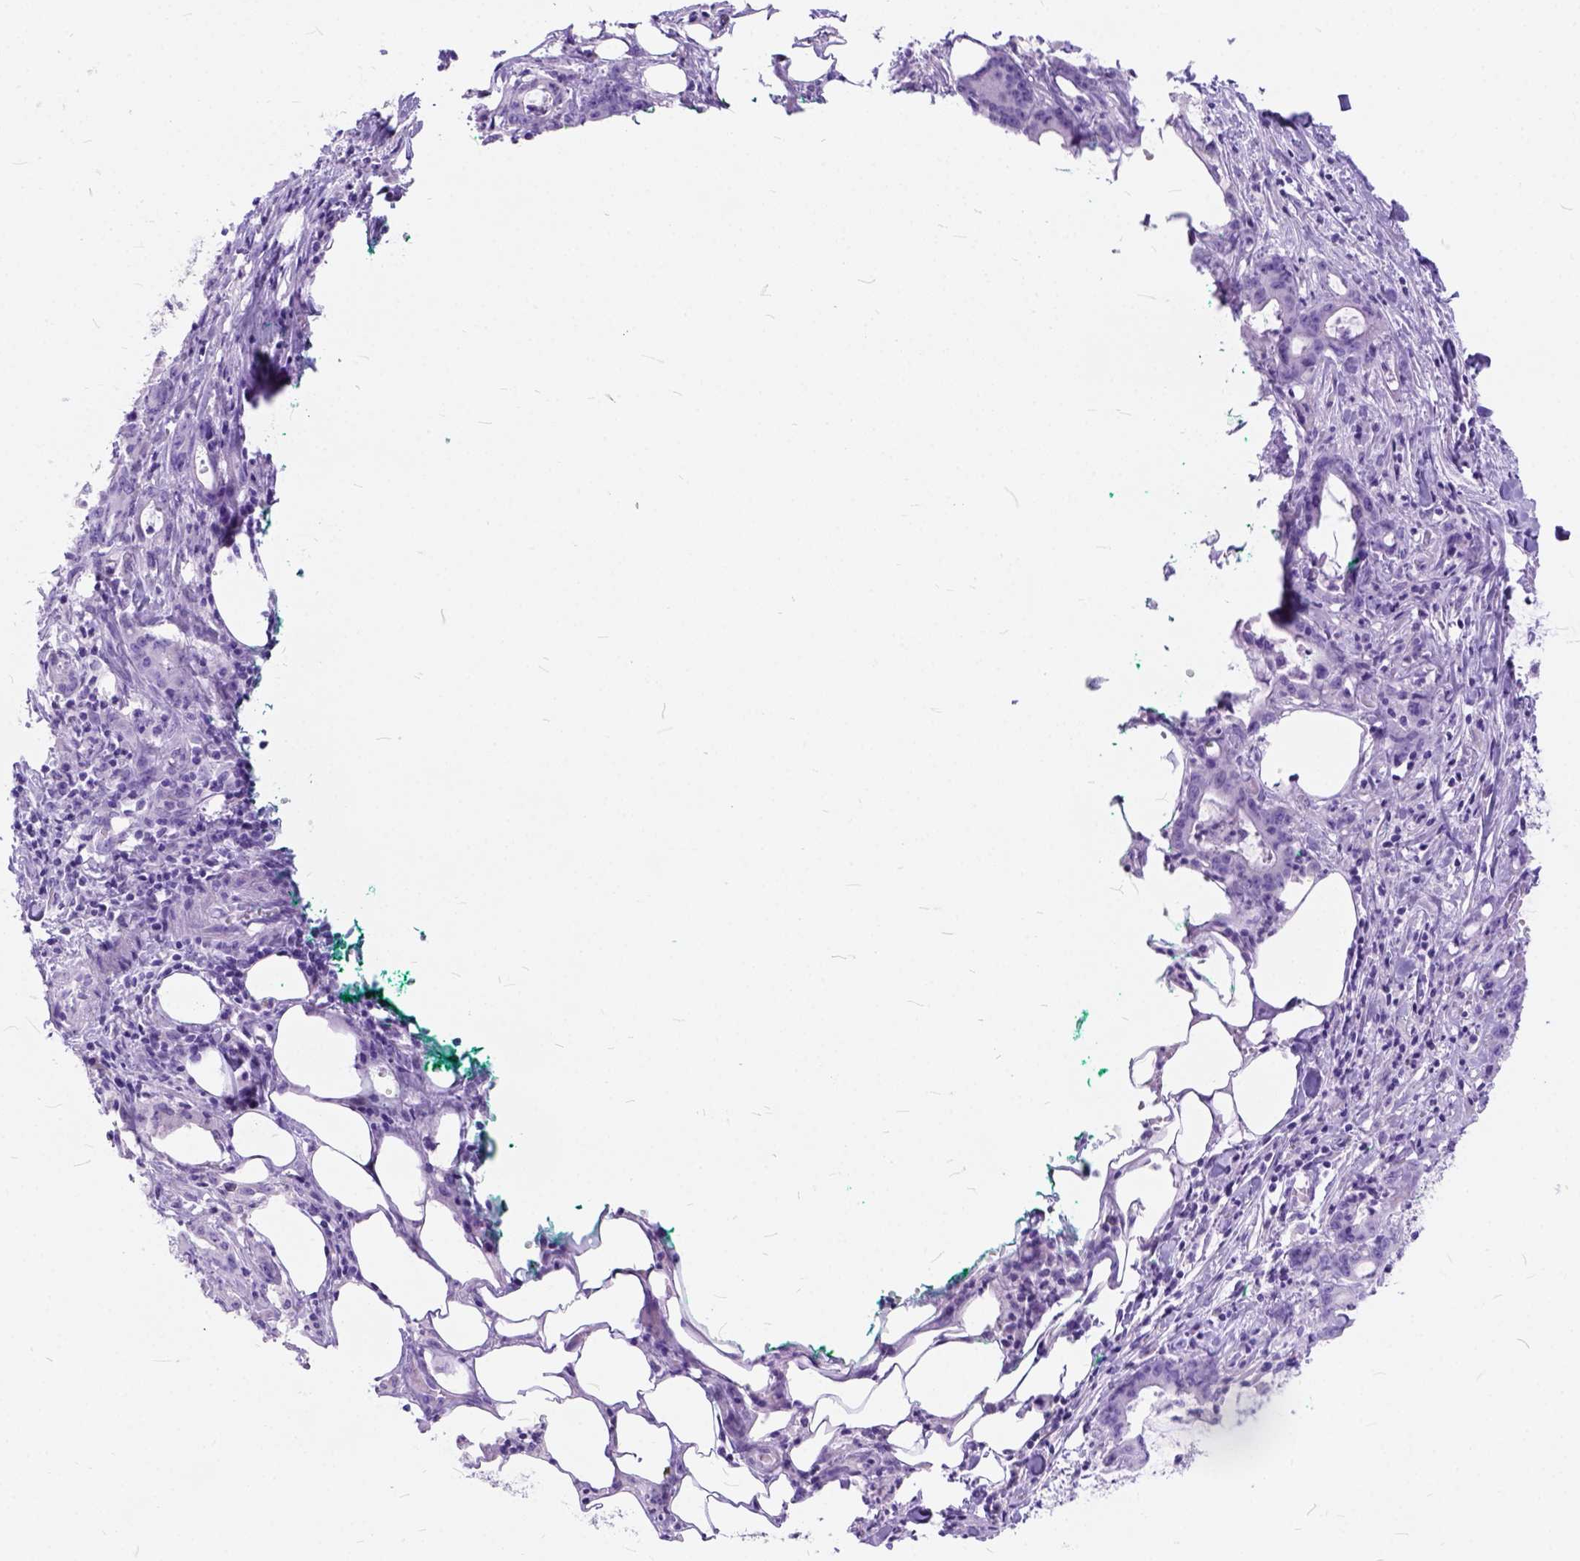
{"staining": {"intensity": "negative", "quantity": "none", "location": "none"}, "tissue": "stomach cancer", "cell_type": "Tumor cells", "image_type": "cancer", "snomed": [{"axis": "morphology", "description": "Adenocarcinoma, NOS"}, {"axis": "topography", "description": "Stomach, upper"}], "caption": "Tumor cells are negative for brown protein staining in stomach adenocarcinoma.", "gene": "C1QTNF3", "patient": {"sex": "male", "age": 68}}